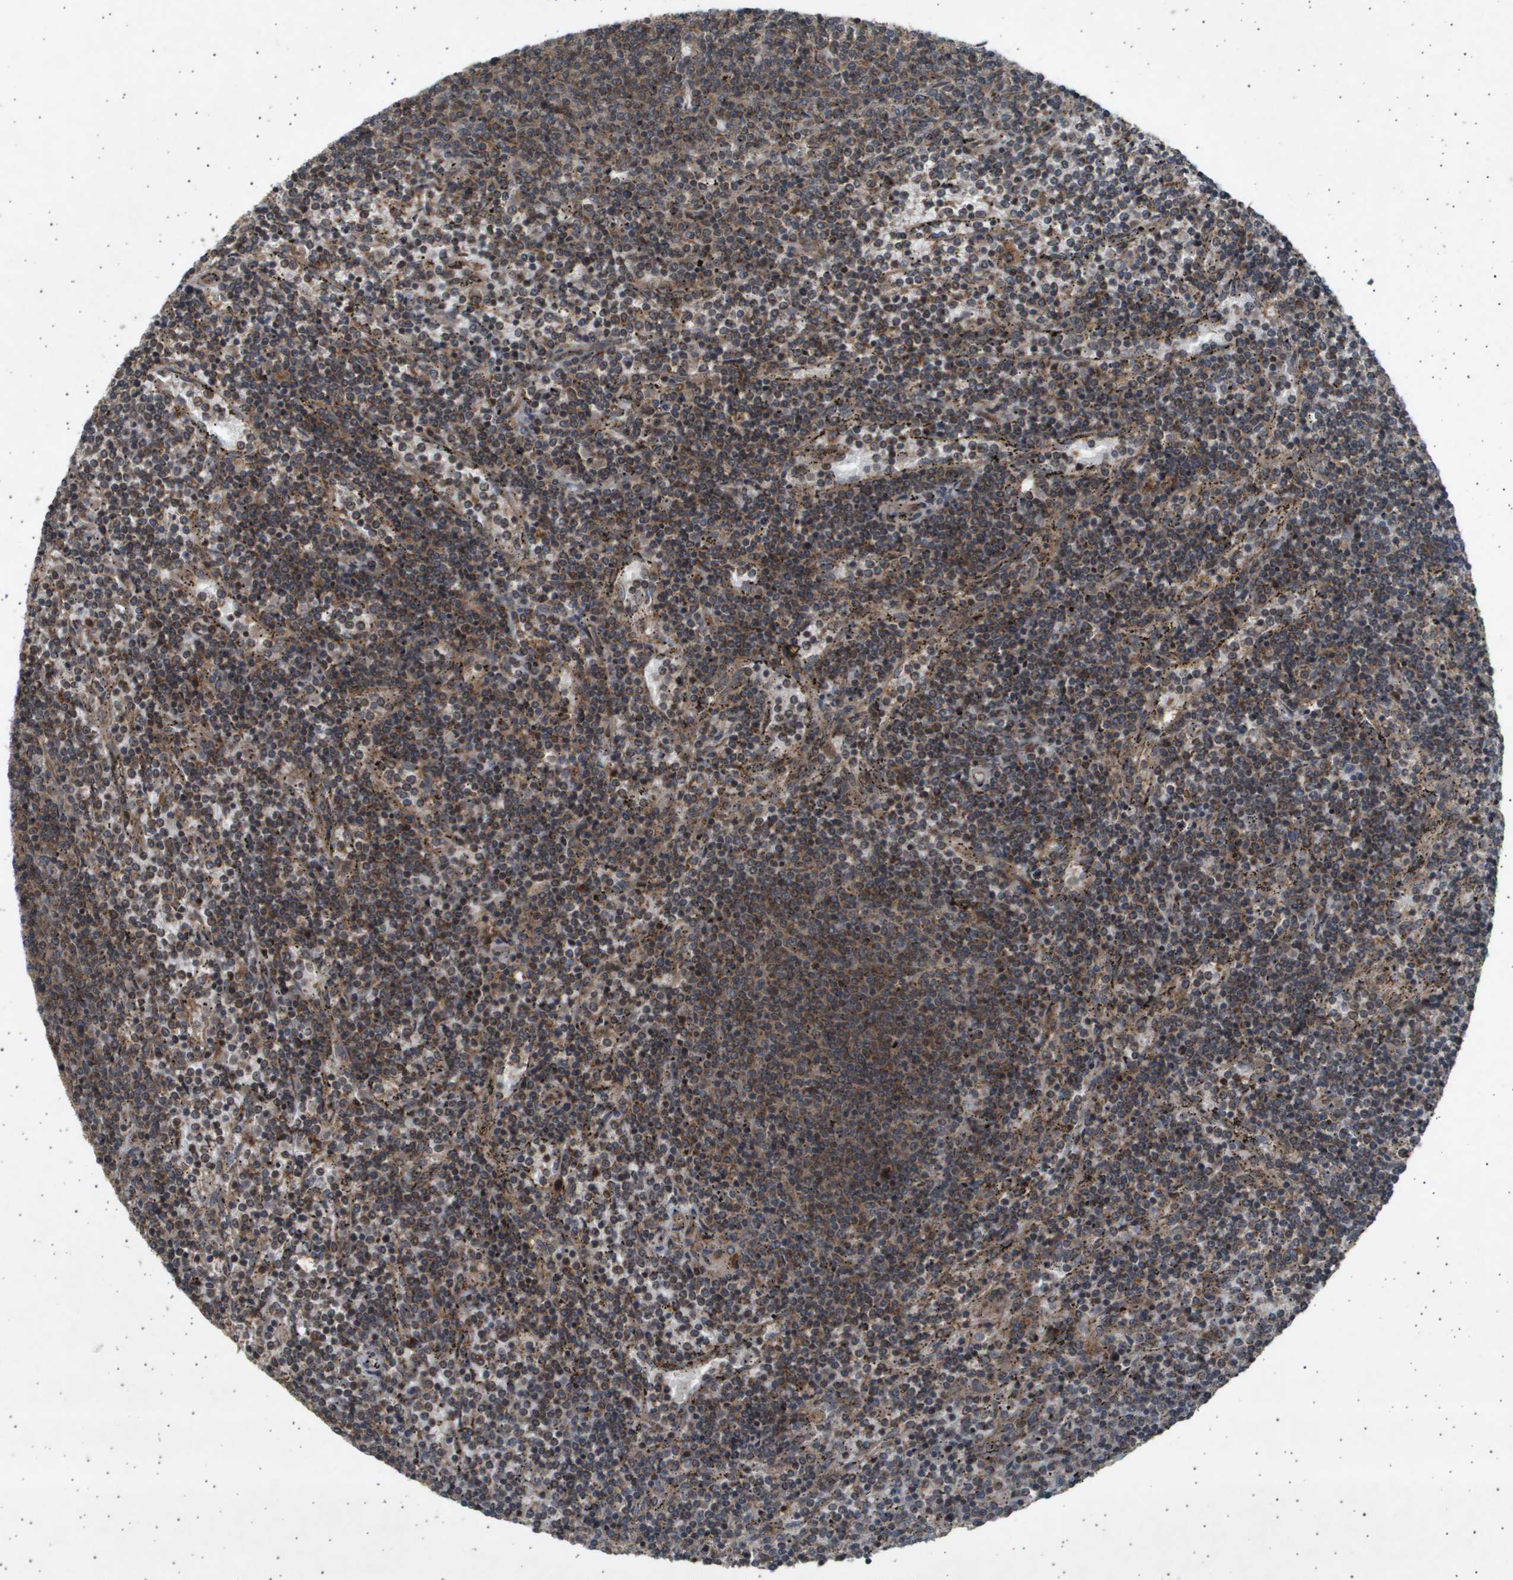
{"staining": {"intensity": "moderate", "quantity": ">75%", "location": "cytoplasmic/membranous"}, "tissue": "lymphoma", "cell_type": "Tumor cells", "image_type": "cancer", "snomed": [{"axis": "morphology", "description": "Malignant lymphoma, non-Hodgkin's type, Low grade"}, {"axis": "topography", "description": "Spleen"}], "caption": "A photomicrograph showing moderate cytoplasmic/membranous expression in approximately >75% of tumor cells in malignant lymphoma, non-Hodgkin's type (low-grade), as visualized by brown immunohistochemical staining.", "gene": "TNRC6A", "patient": {"sex": "female", "age": 50}}